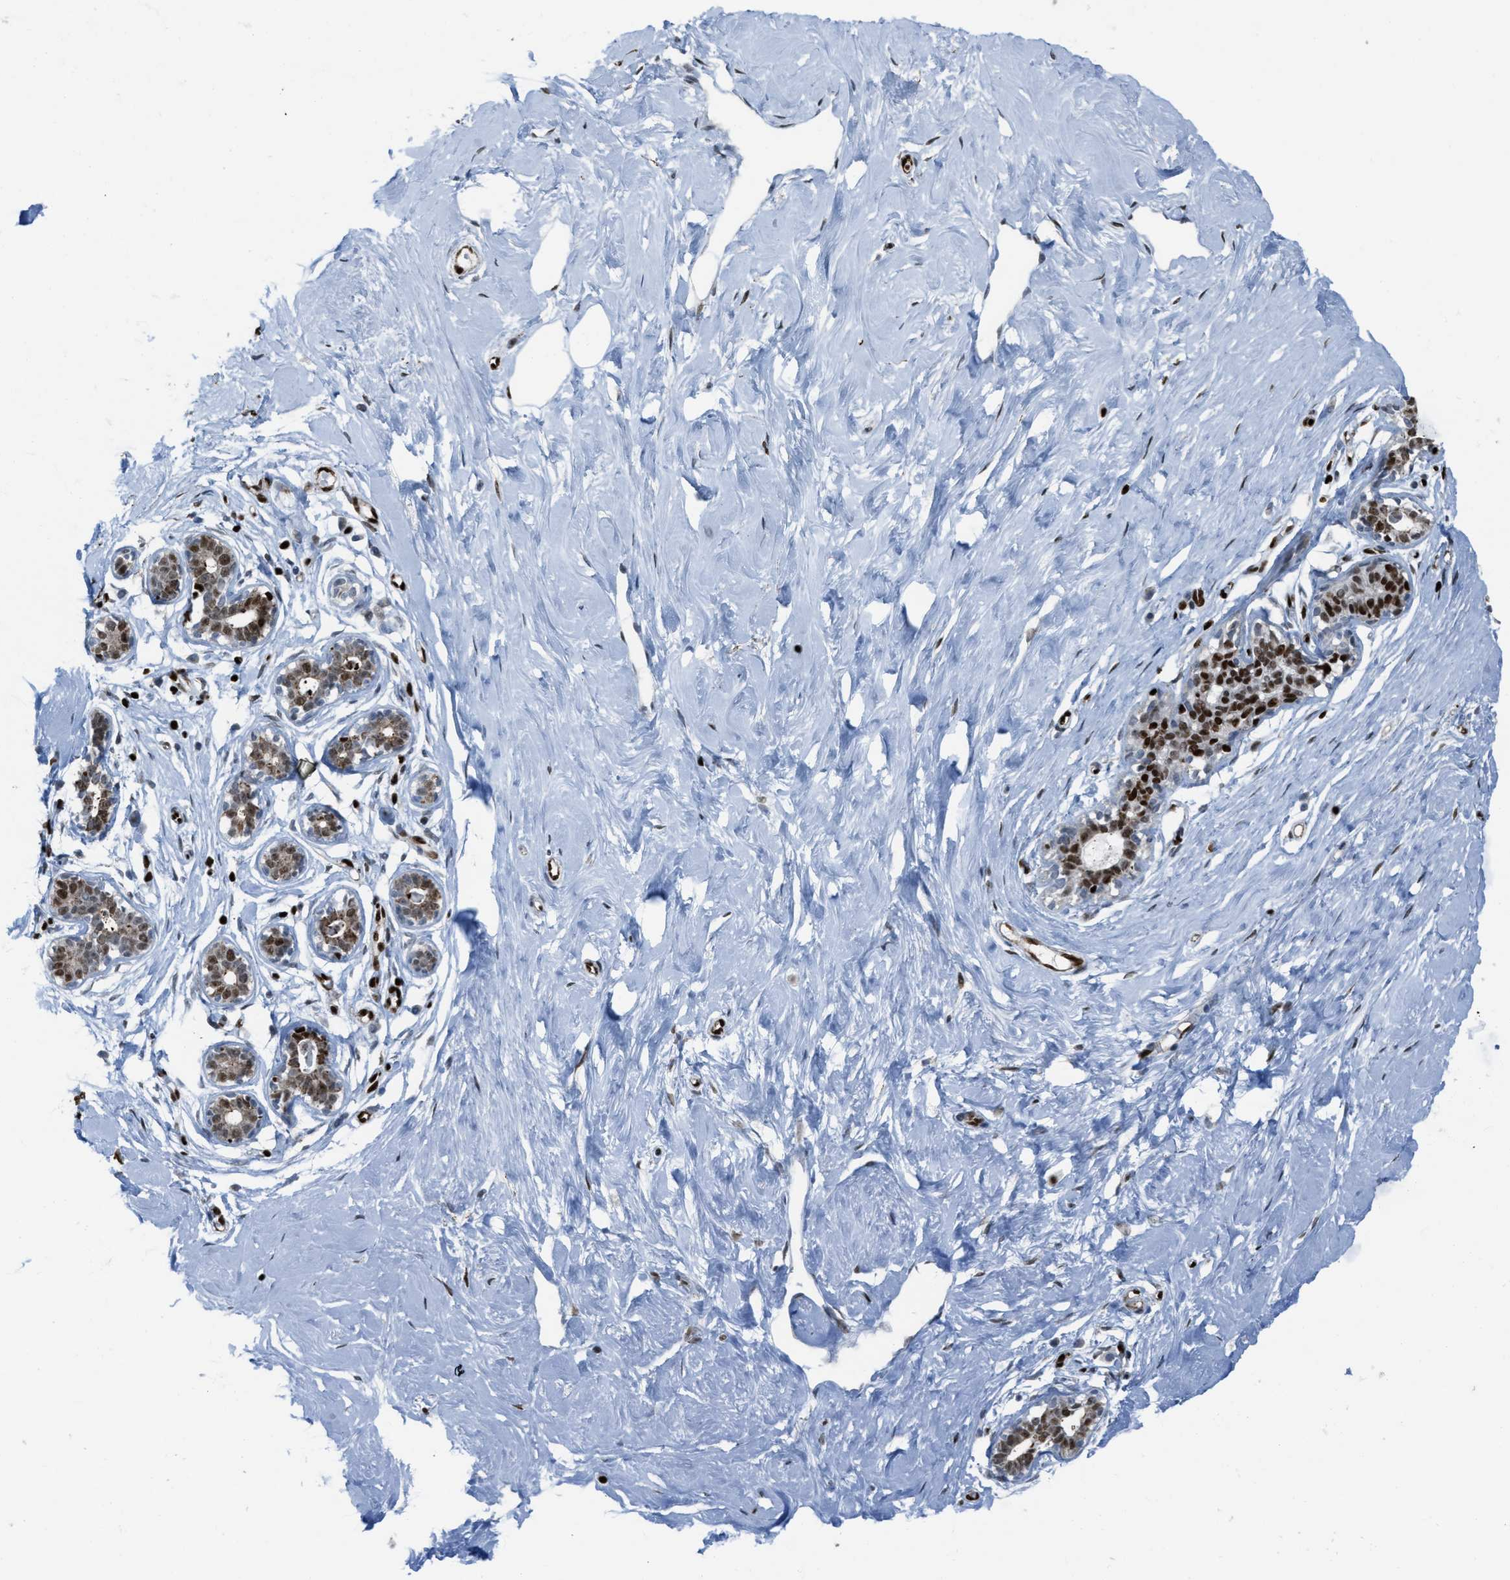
{"staining": {"intensity": "strong", "quantity": ">75%", "location": "nuclear"}, "tissue": "breast", "cell_type": "Adipocytes", "image_type": "normal", "snomed": [{"axis": "morphology", "description": "Normal tissue, NOS"}, {"axis": "topography", "description": "Breast"}], "caption": "Strong nuclear positivity for a protein is identified in about >75% of adipocytes of unremarkable breast using immunohistochemistry.", "gene": "SLFN5", "patient": {"sex": "female", "age": 23}}